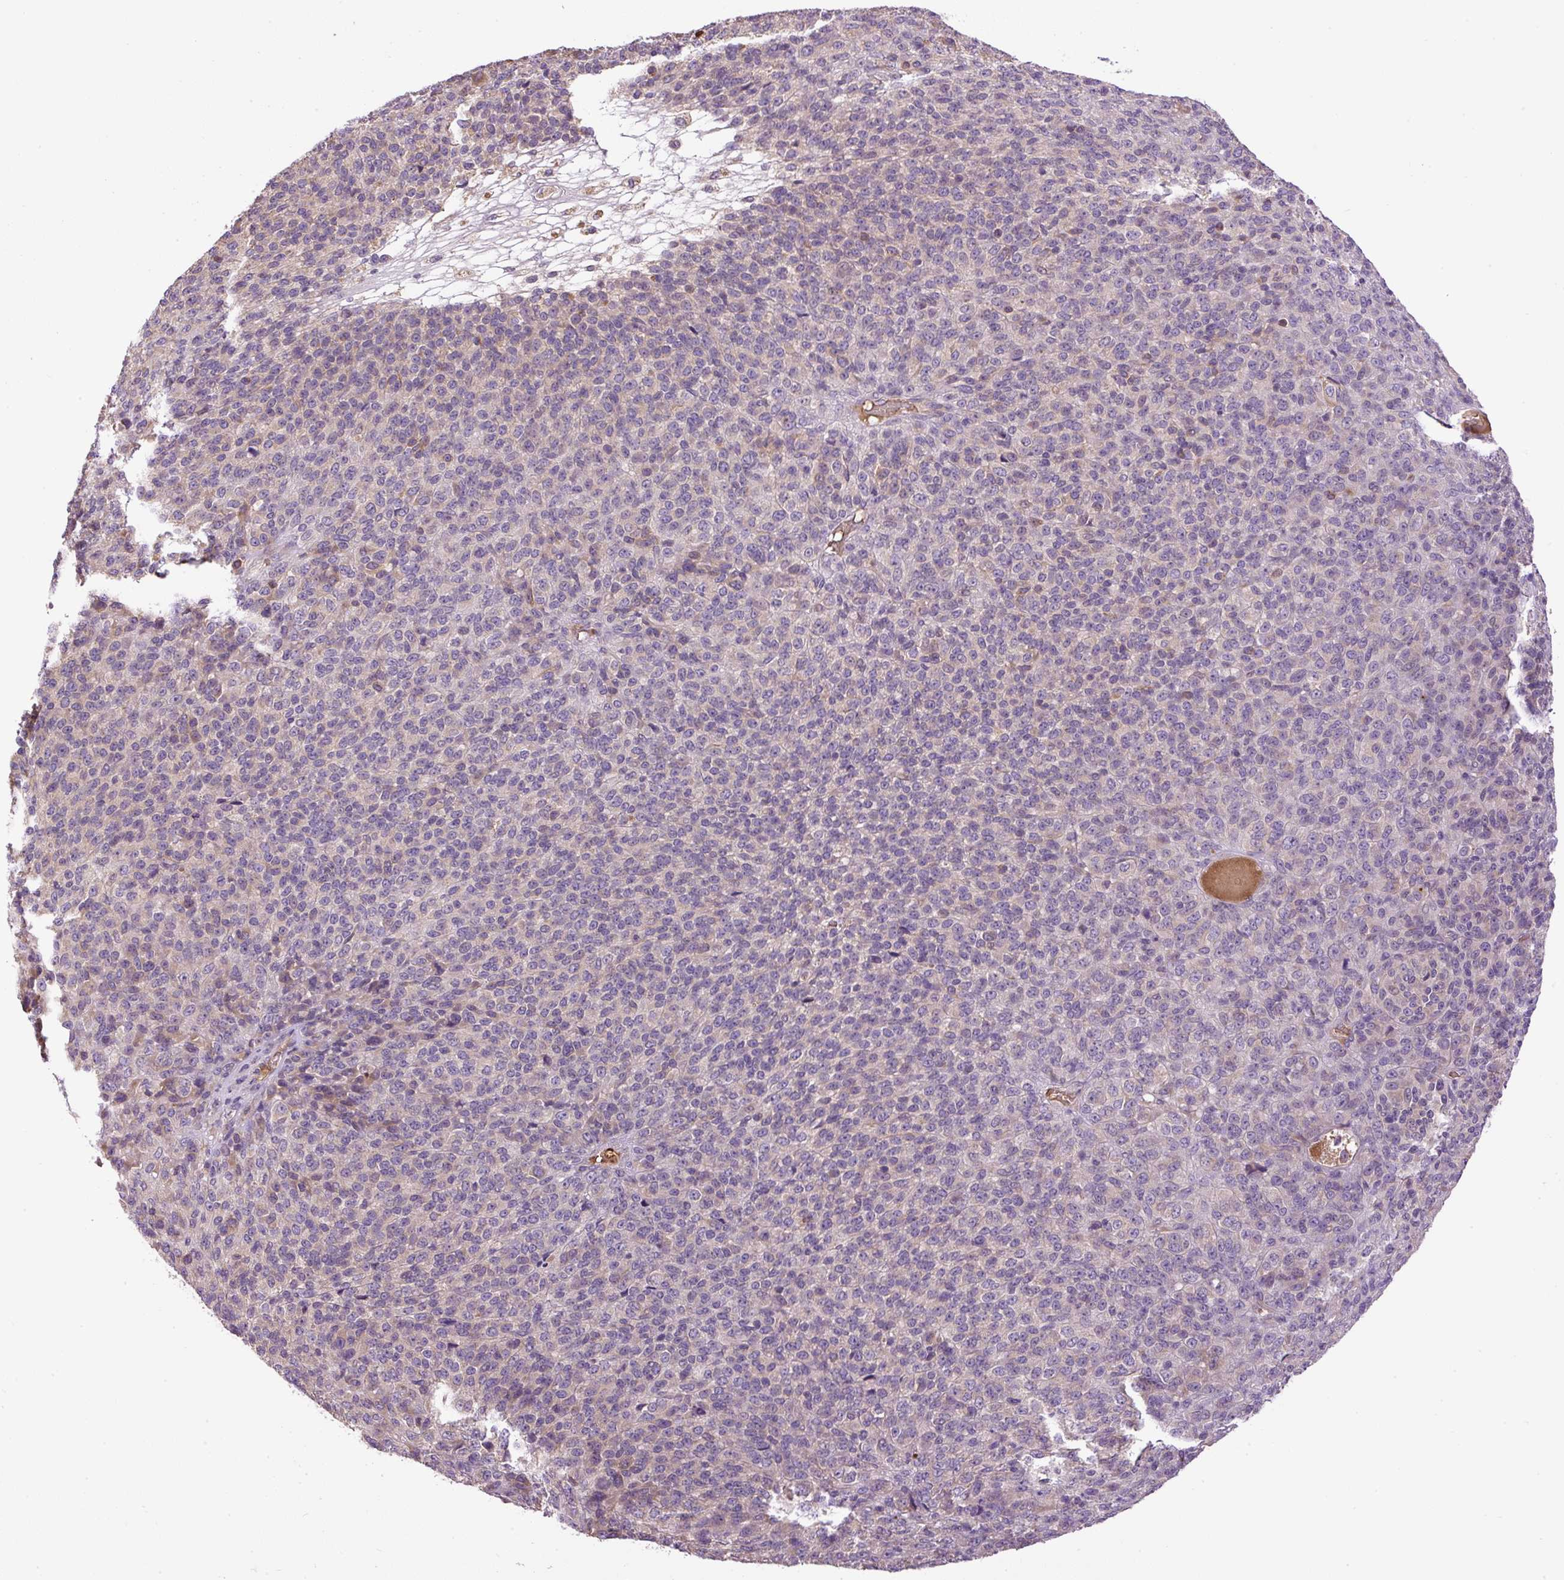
{"staining": {"intensity": "negative", "quantity": "none", "location": "none"}, "tissue": "melanoma", "cell_type": "Tumor cells", "image_type": "cancer", "snomed": [{"axis": "morphology", "description": "Malignant melanoma, Metastatic site"}, {"axis": "topography", "description": "Brain"}], "caption": "Melanoma was stained to show a protein in brown. There is no significant staining in tumor cells. Nuclei are stained in blue.", "gene": "CXCL13", "patient": {"sex": "female", "age": 56}}